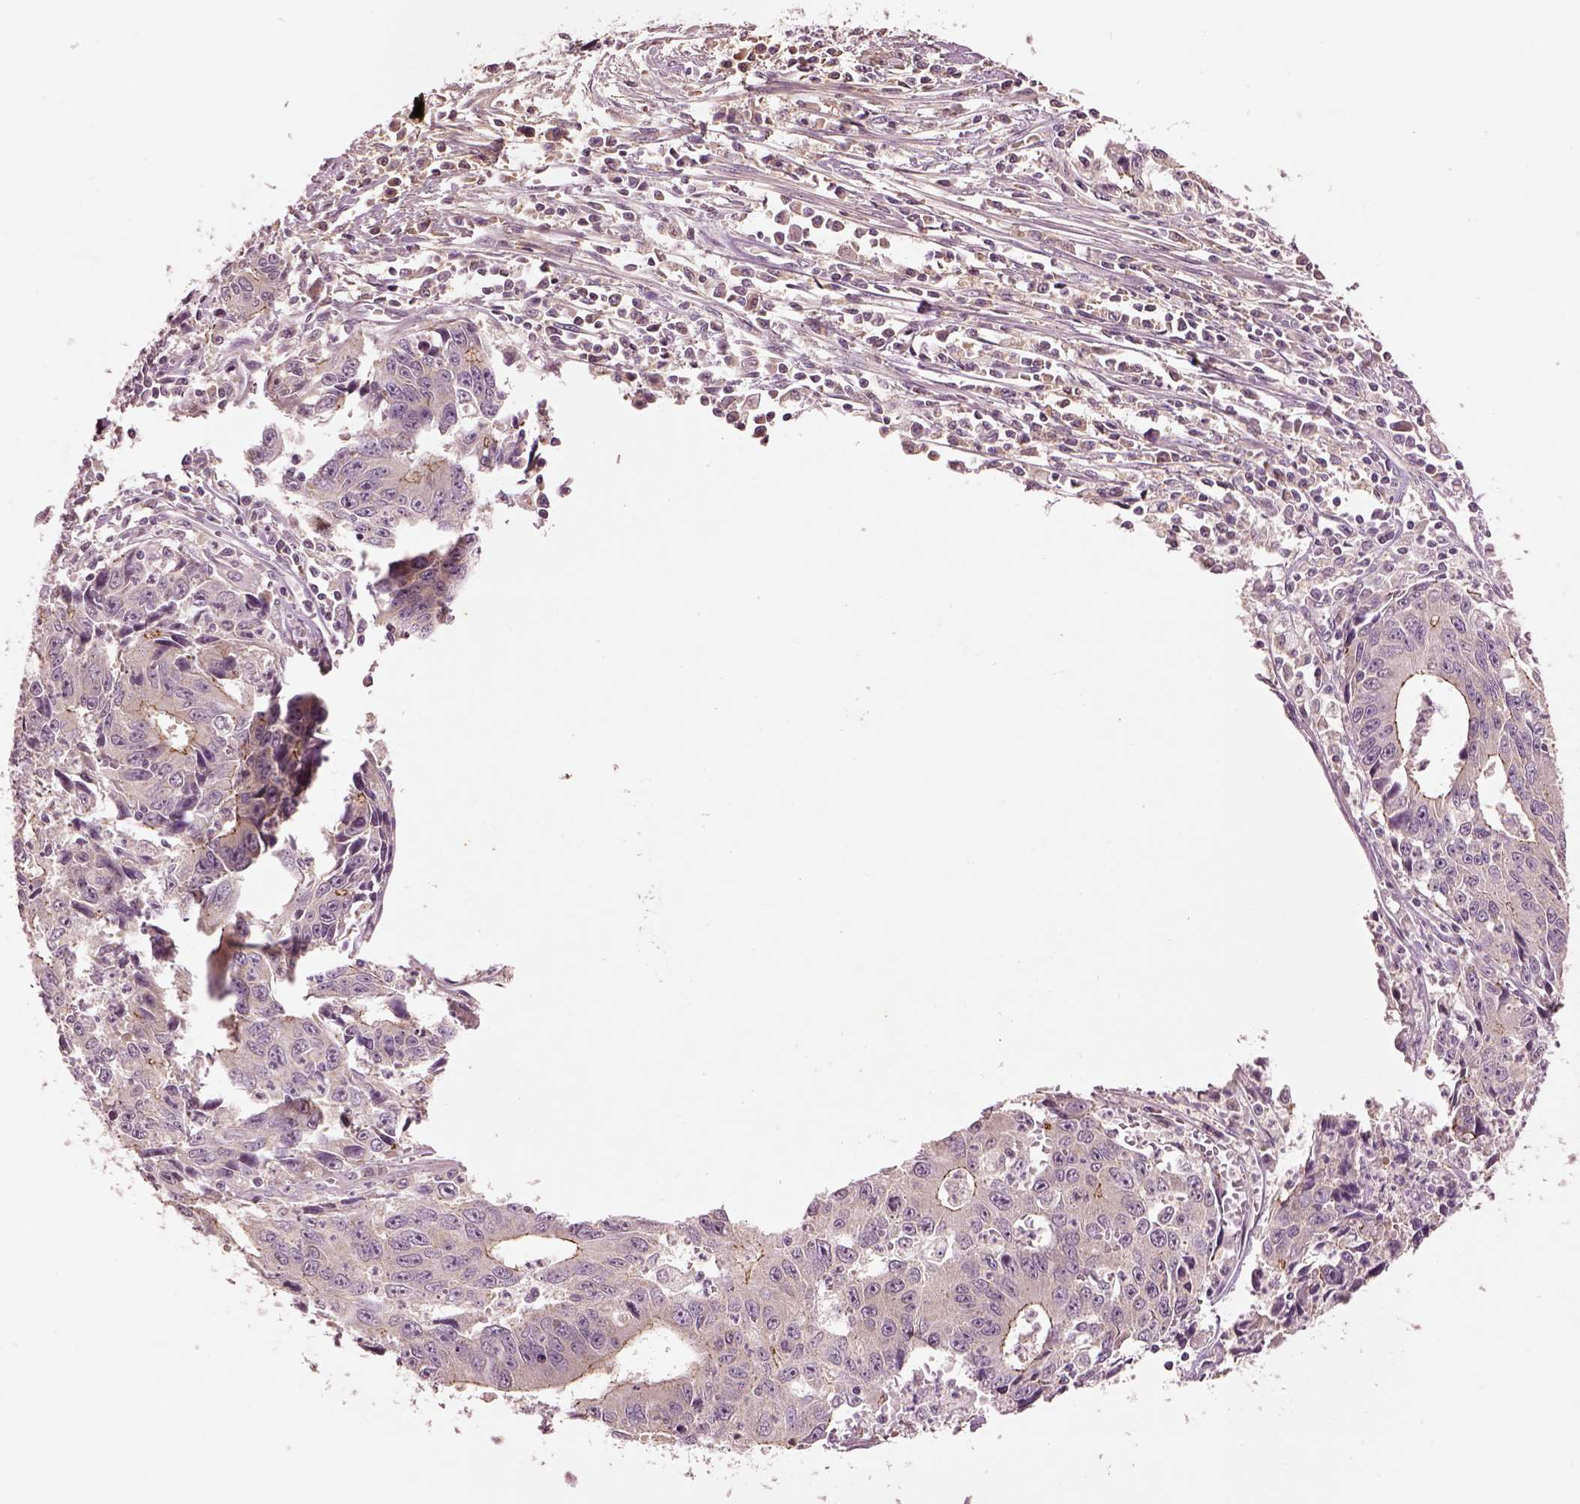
{"staining": {"intensity": "negative", "quantity": "none", "location": "none"}, "tissue": "liver cancer", "cell_type": "Tumor cells", "image_type": "cancer", "snomed": [{"axis": "morphology", "description": "Cholangiocarcinoma"}, {"axis": "topography", "description": "Liver"}], "caption": "Tumor cells show no significant protein expression in liver cholangiocarcinoma.", "gene": "MTHFS", "patient": {"sex": "male", "age": 65}}